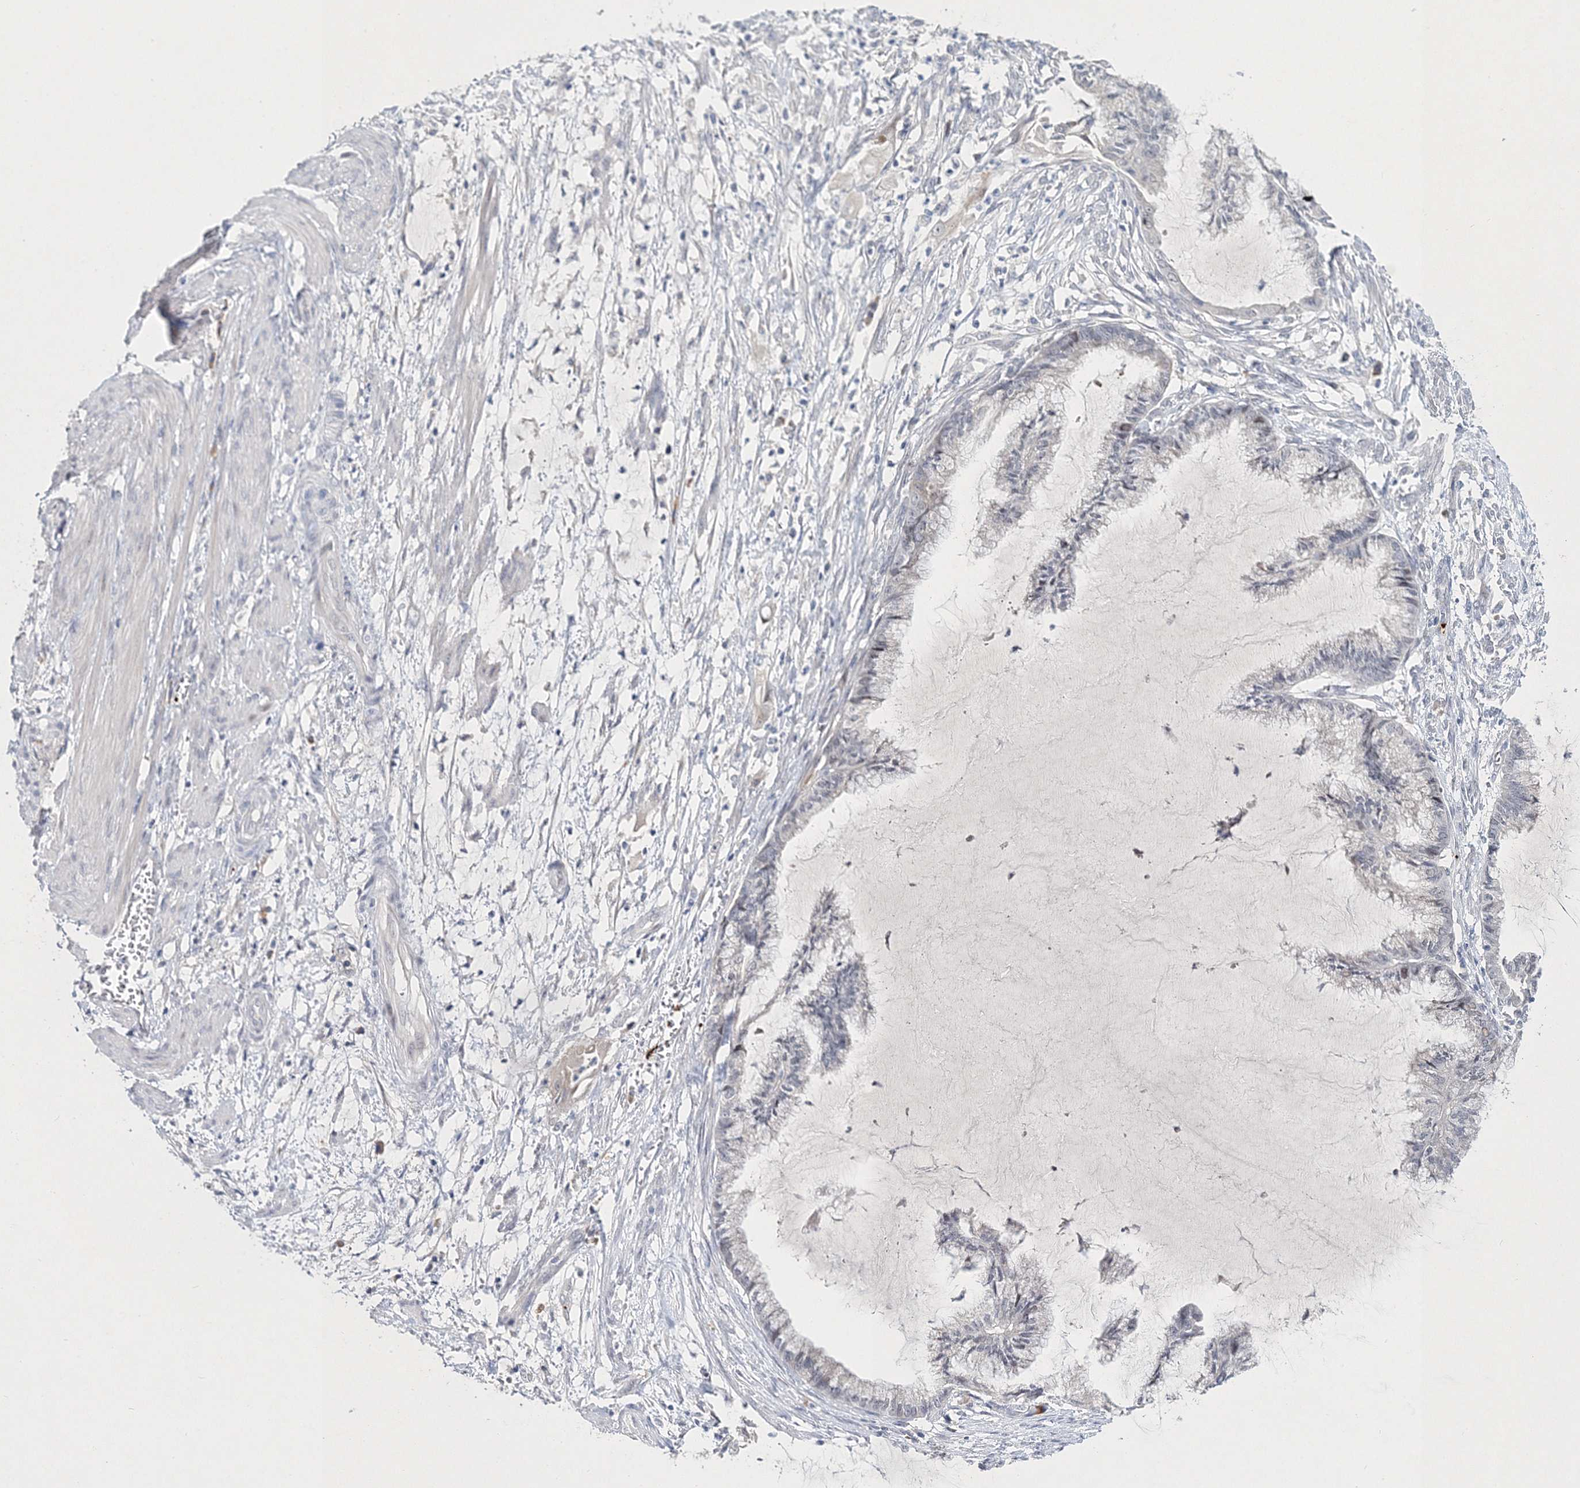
{"staining": {"intensity": "negative", "quantity": "none", "location": "none"}, "tissue": "endometrial cancer", "cell_type": "Tumor cells", "image_type": "cancer", "snomed": [{"axis": "morphology", "description": "Adenocarcinoma, NOS"}, {"axis": "topography", "description": "Endometrium"}], "caption": "A histopathology image of human endometrial adenocarcinoma is negative for staining in tumor cells. Nuclei are stained in blue.", "gene": "MYOZ2", "patient": {"sex": "female", "age": 86}}